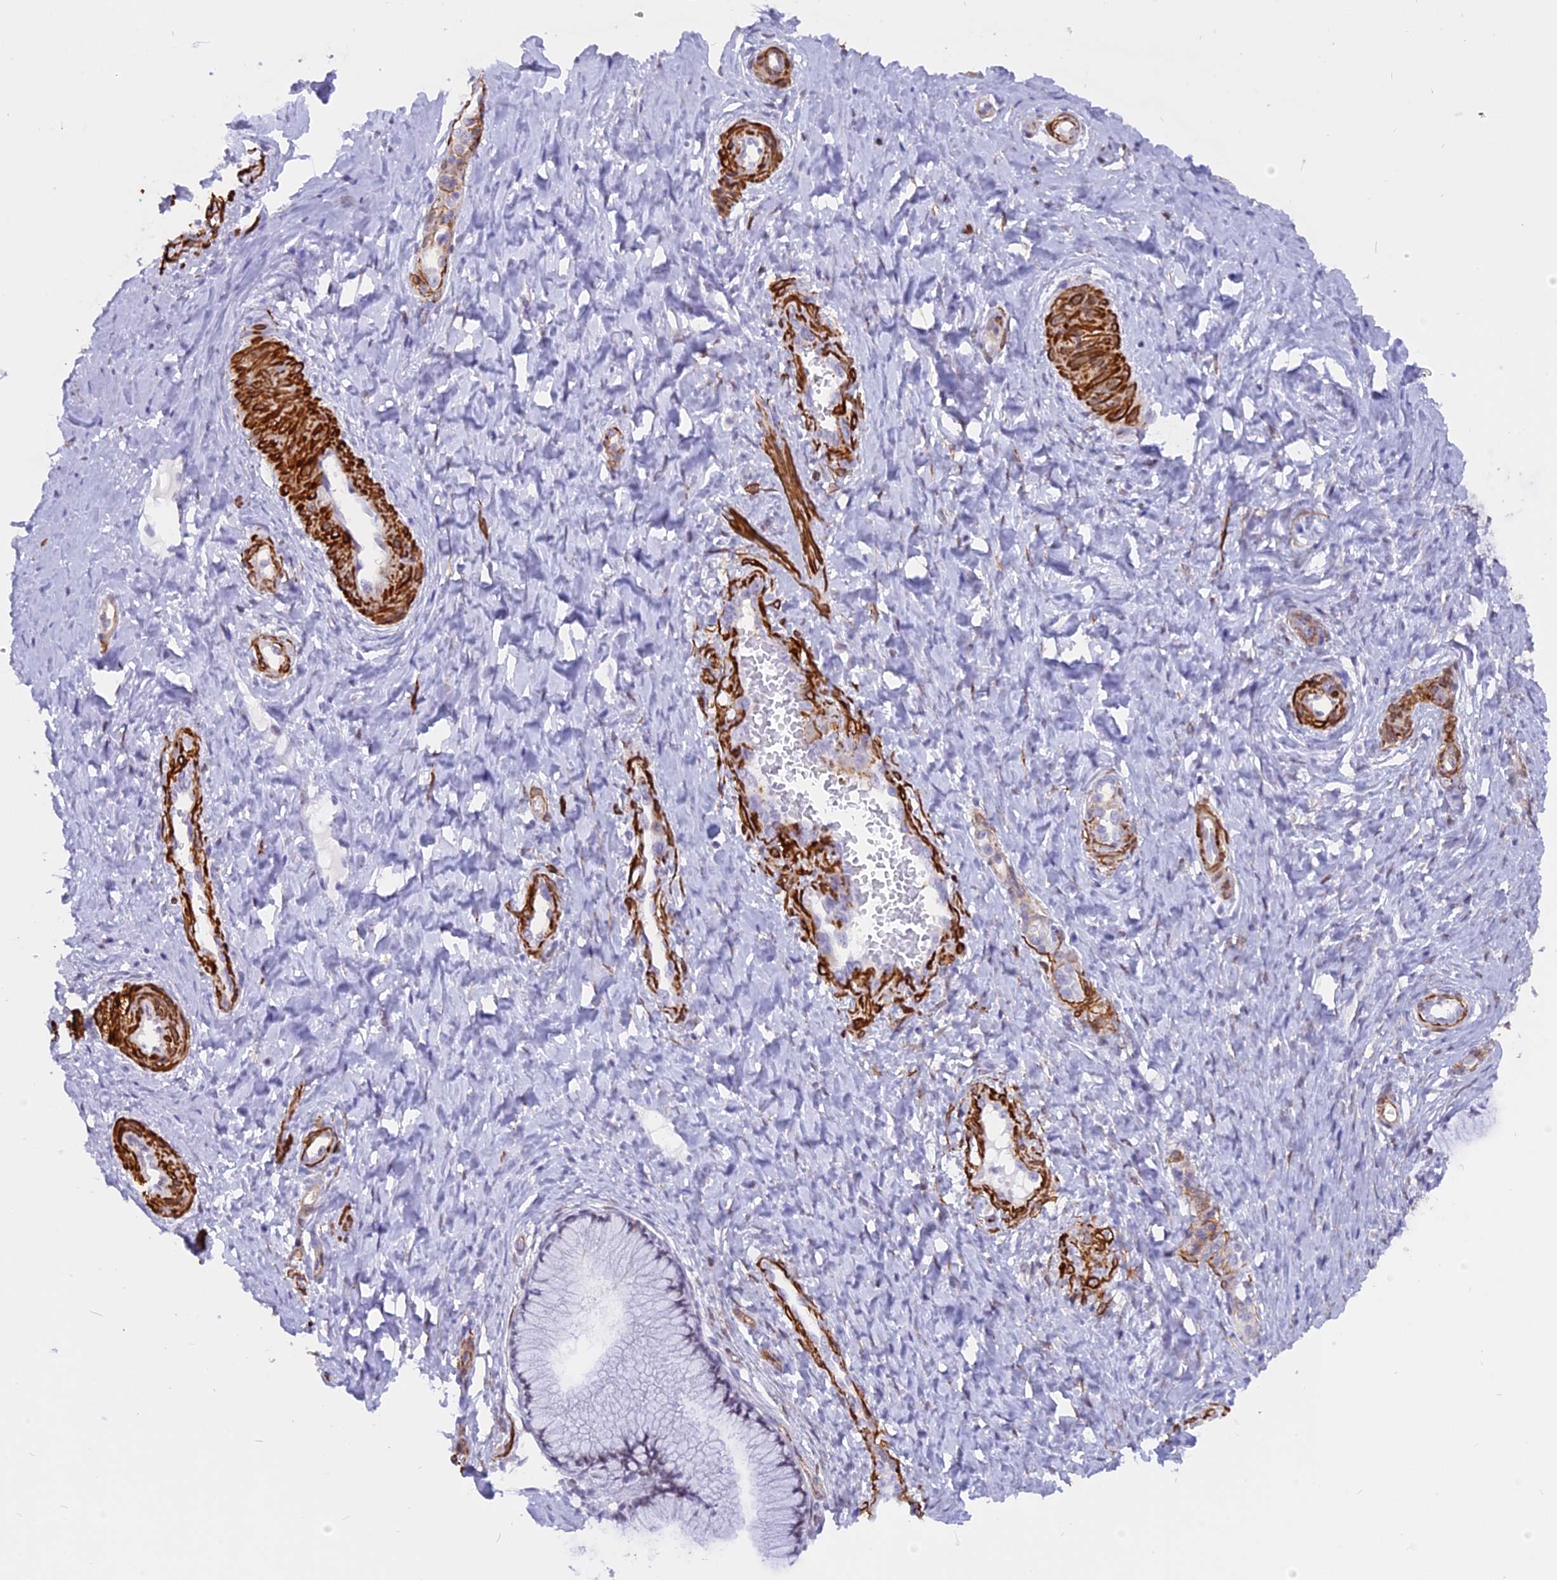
{"staining": {"intensity": "negative", "quantity": "none", "location": "none"}, "tissue": "cervix", "cell_type": "Glandular cells", "image_type": "normal", "snomed": [{"axis": "morphology", "description": "Normal tissue, NOS"}, {"axis": "topography", "description": "Cervix"}], "caption": "DAB (3,3'-diaminobenzidine) immunohistochemical staining of unremarkable cervix displays no significant positivity in glandular cells. (DAB immunohistochemistry (IHC) with hematoxylin counter stain).", "gene": "CENPV", "patient": {"sex": "female", "age": 36}}